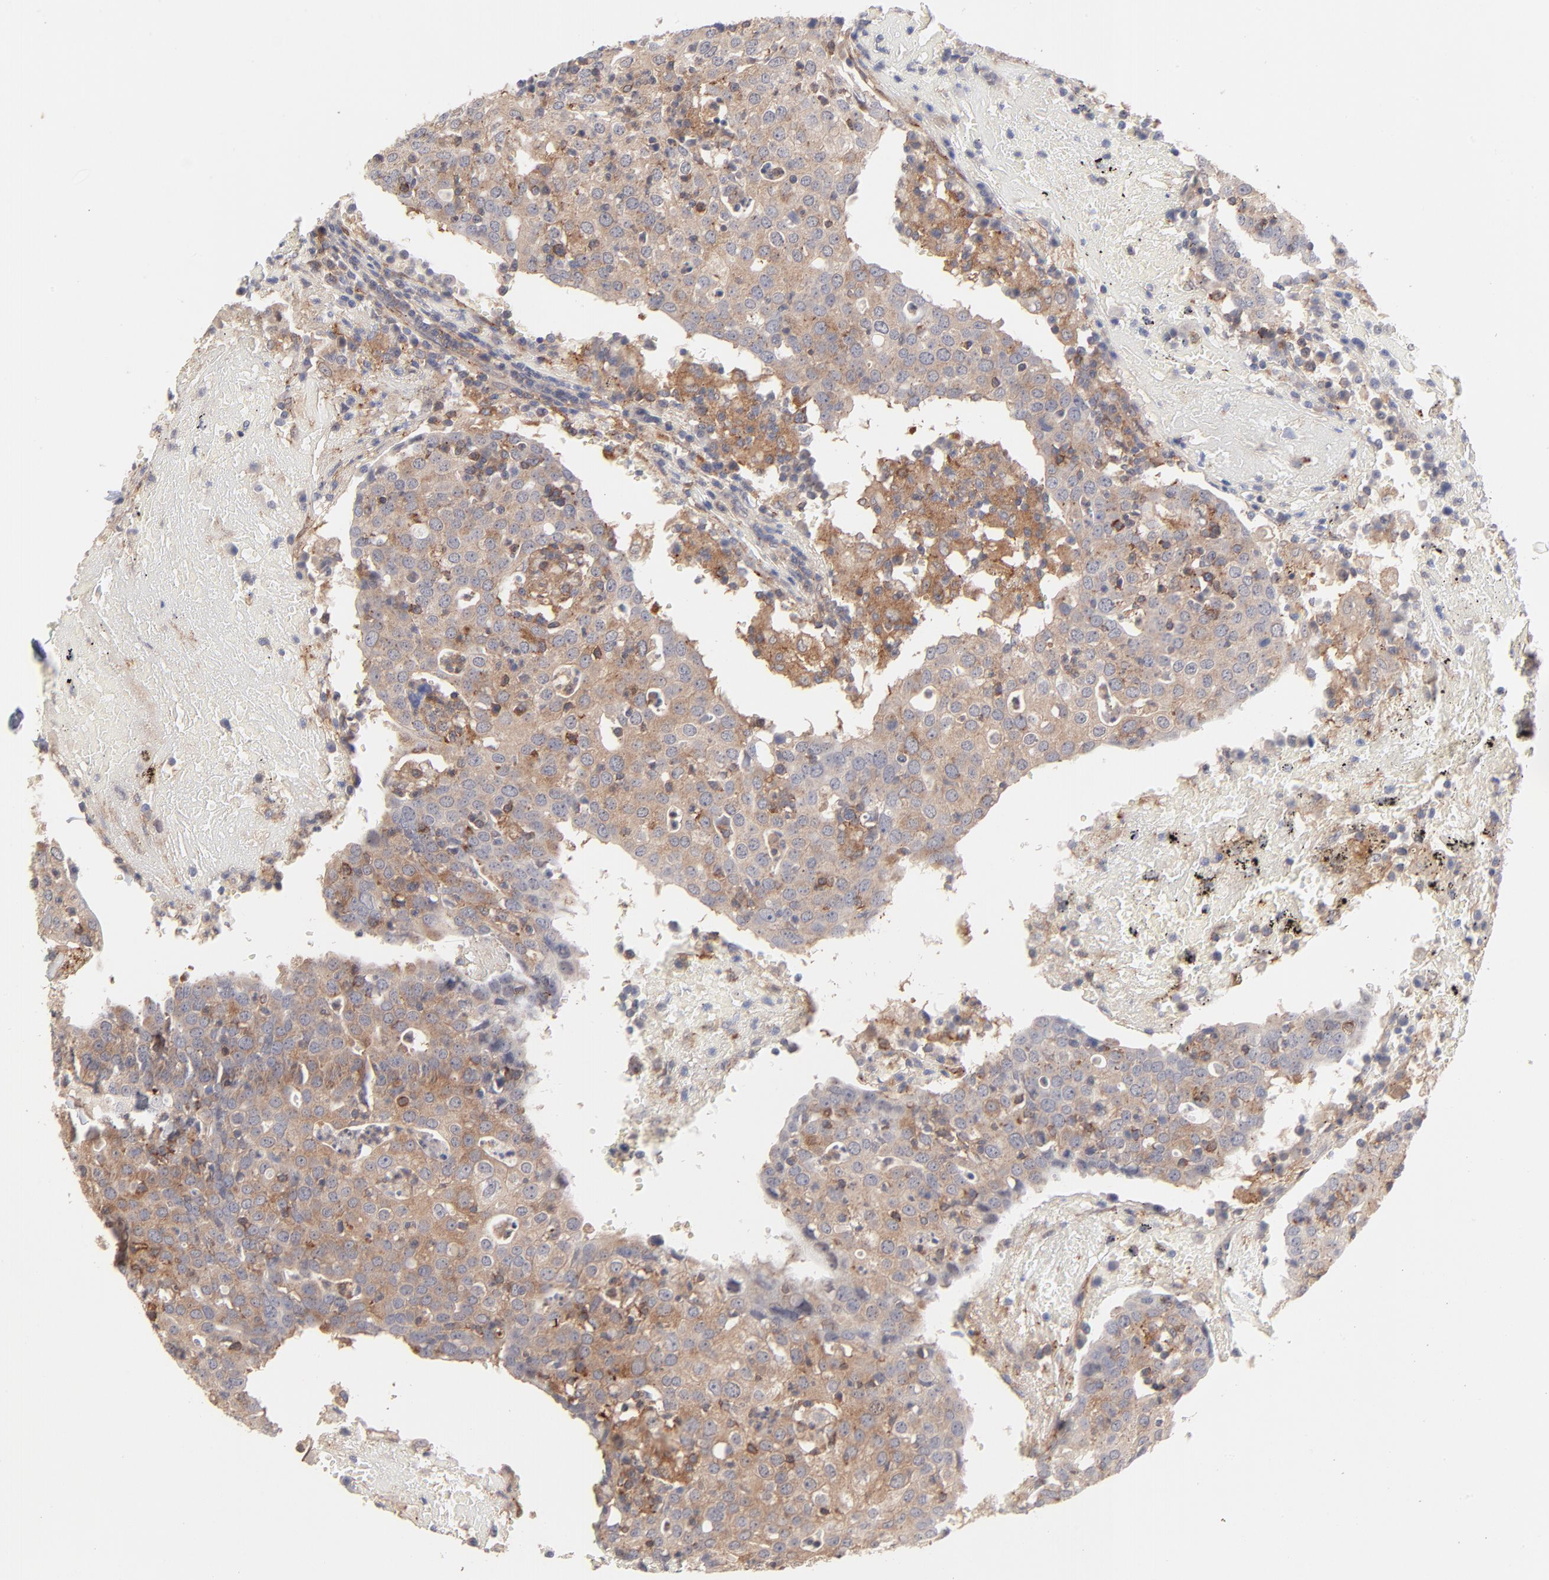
{"staining": {"intensity": "moderate", "quantity": ">75%", "location": "cytoplasmic/membranous"}, "tissue": "head and neck cancer", "cell_type": "Tumor cells", "image_type": "cancer", "snomed": [{"axis": "morphology", "description": "Adenocarcinoma, NOS"}, {"axis": "topography", "description": "Salivary gland"}, {"axis": "topography", "description": "Head-Neck"}], "caption": "Head and neck cancer was stained to show a protein in brown. There is medium levels of moderate cytoplasmic/membranous positivity in about >75% of tumor cells.", "gene": "IVNS1ABP", "patient": {"sex": "female", "age": 65}}